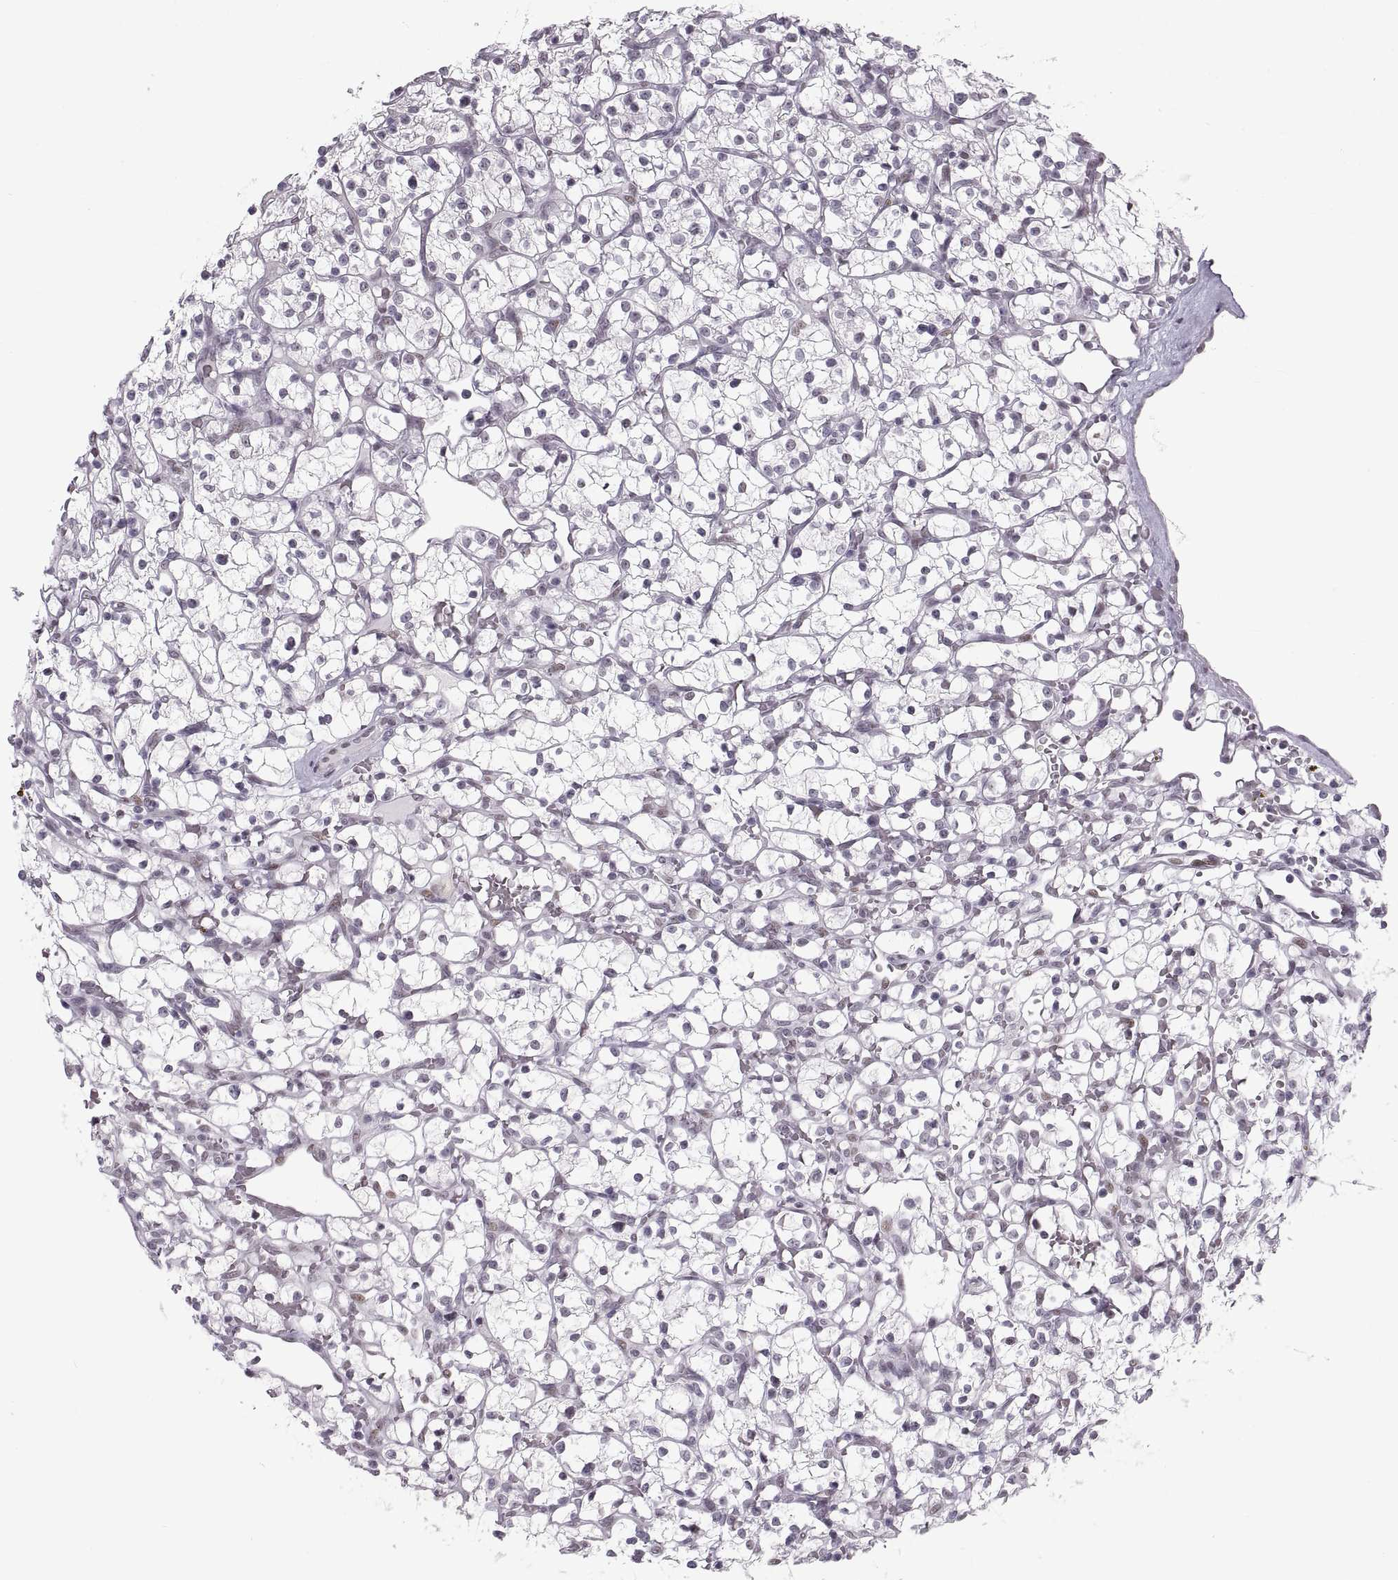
{"staining": {"intensity": "negative", "quantity": "none", "location": "none"}, "tissue": "renal cancer", "cell_type": "Tumor cells", "image_type": "cancer", "snomed": [{"axis": "morphology", "description": "Adenocarcinoma, NOS"}, {"axis": "topography", "description": "Kidney"}], "caption": "Tumor cells are negative for brown protein staining in renal cancer. The staining is performed using DAB brown chromogen with nuclei counter-stained in using hematoxylin.", "gene": "NANOS3", "patient": {"sex": "female", "age": 64}}